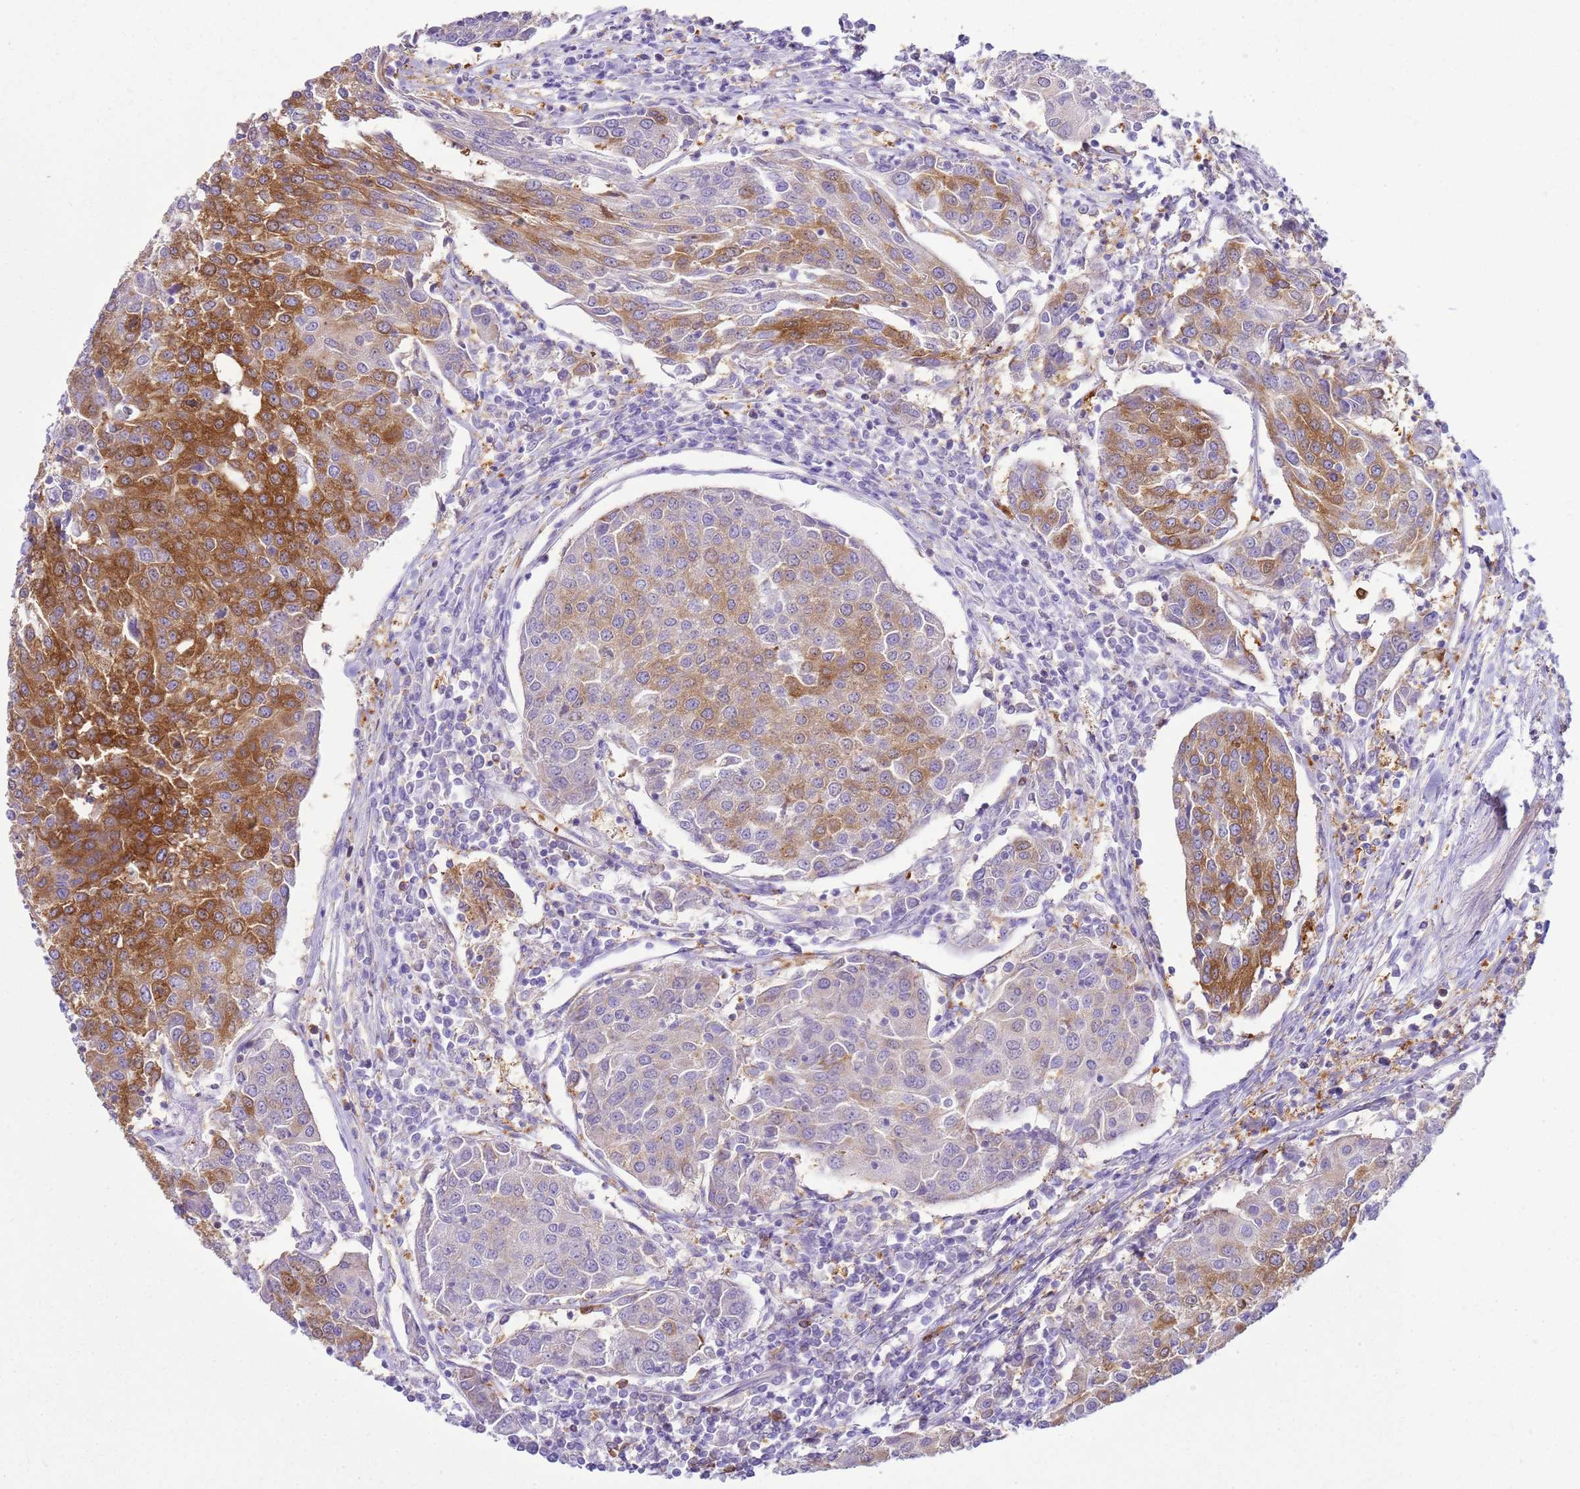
{"staining": {"intensity": "strong", "quantity": "25%-75%", "location": "cytoplasmic/membranous"}, "tissue": "urothelial cancer", "cell_type": "Tumor cells", "image_type": "cancer", "snomed": [{"axis": "morphology", "description": "Urothelial carcinoma, High grade"}, {"axis": "topography", "description": "Urinary bladder"}], "caption": "Urothelial cancer stained with DAB (3,3'-diaminobenzidine) IHC displays high levels of strong cytoplasmic/membranous expression in about 25%-75% of tumor cells.", "gene": "SNX21", "patient": {"sex": "female", "age": 85}}